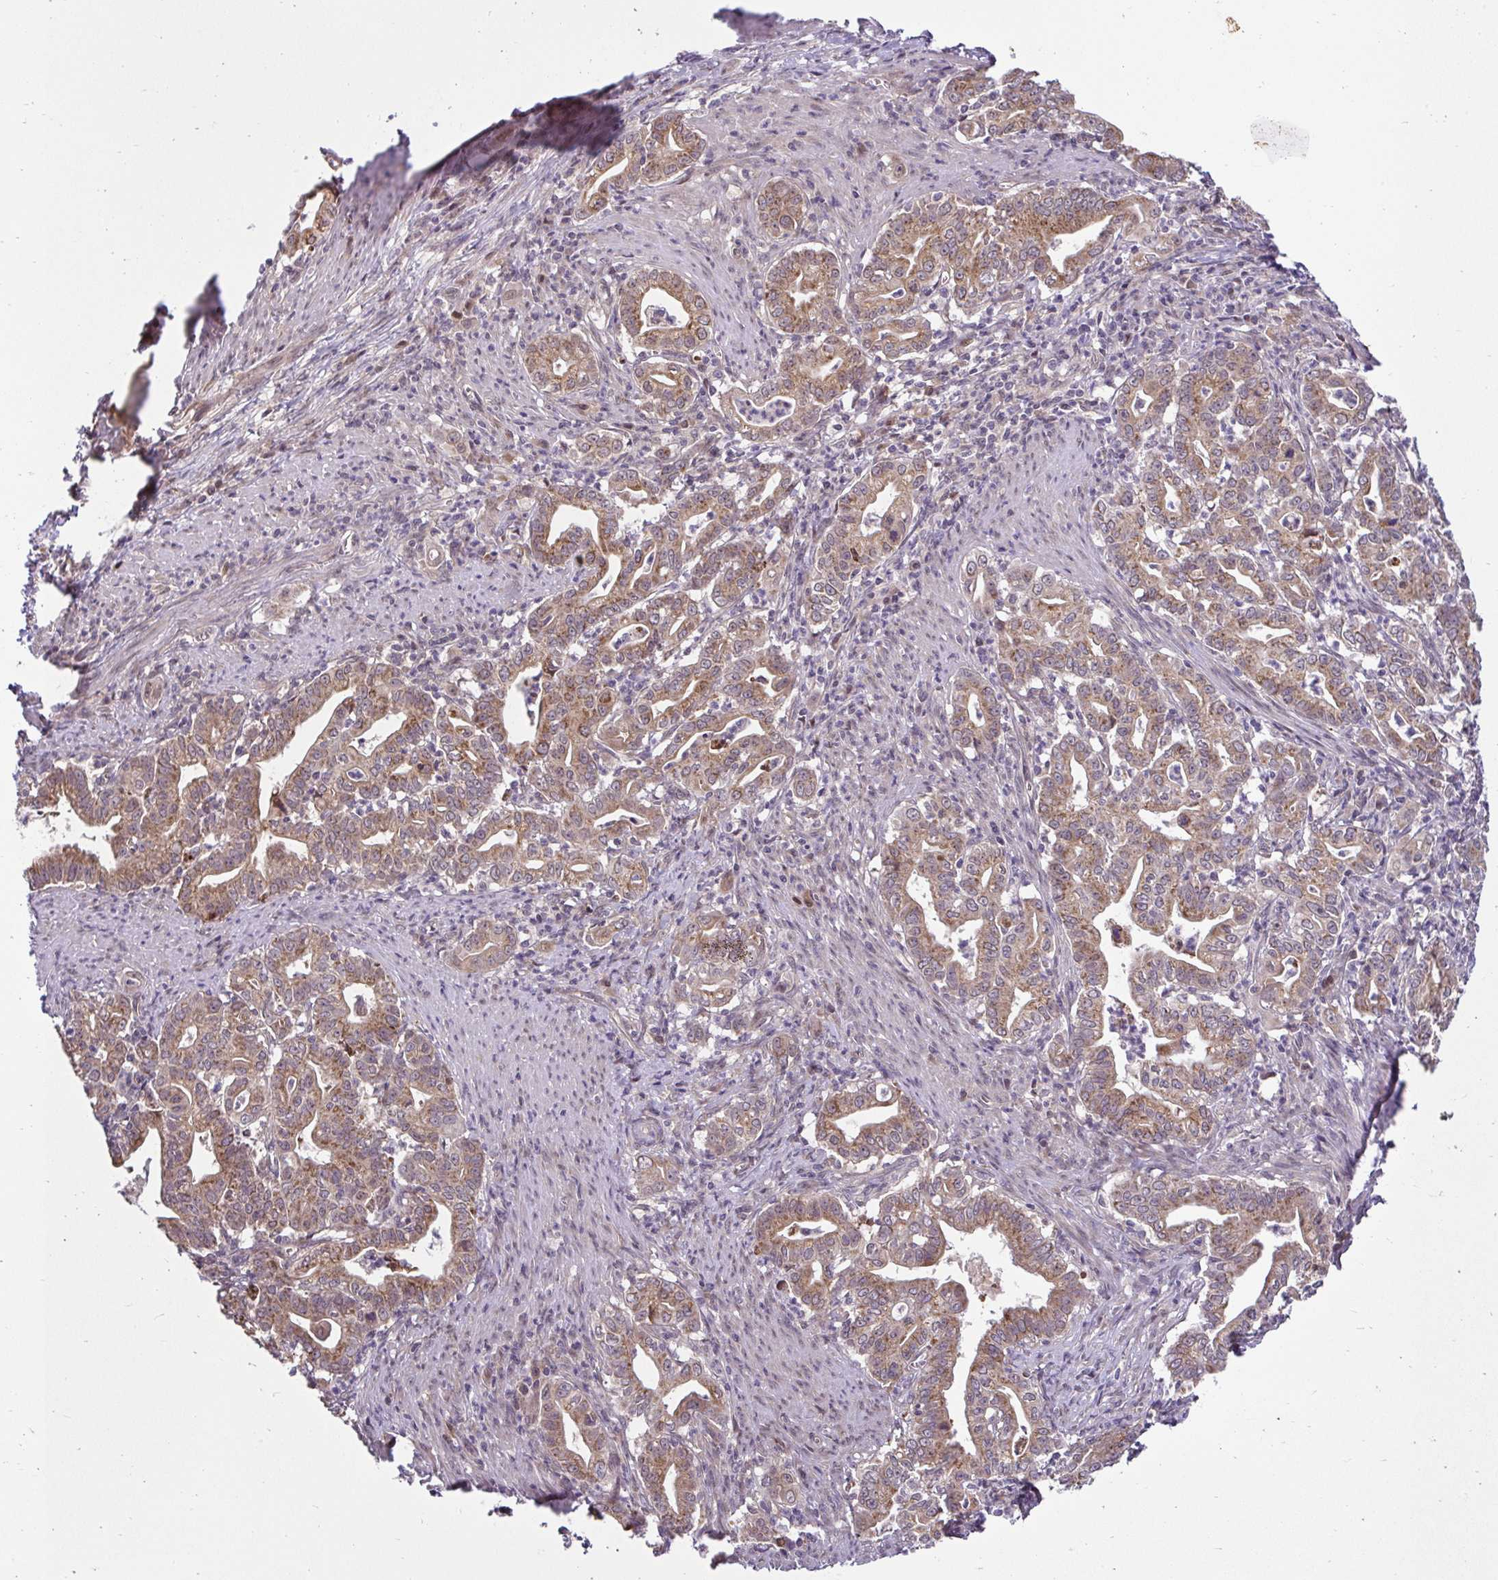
{"staining": {"intensity": "moderate", "quantity": ">75%", "location": "cytoplasmic/membranous"}, "tissue": "stomach cancer", "cell_type": "Tumor cells", "image_type": "cancer", "snomed": [{"axis": "morphology", "description": "Adenocarcinoma, NOS"}, {"axis": "topography", "description": "Stomach, upper"}], "caption": "DAB (3,3'-diaminobenzidine) immunohistochemical staining of stomach adenocarcinoma exhibits moderate cytoplasmic/membranous protein expression in approximately >75% of tumor cells.", "gene": "RDH14", "patient": {"sex": "female", "age": 79}}